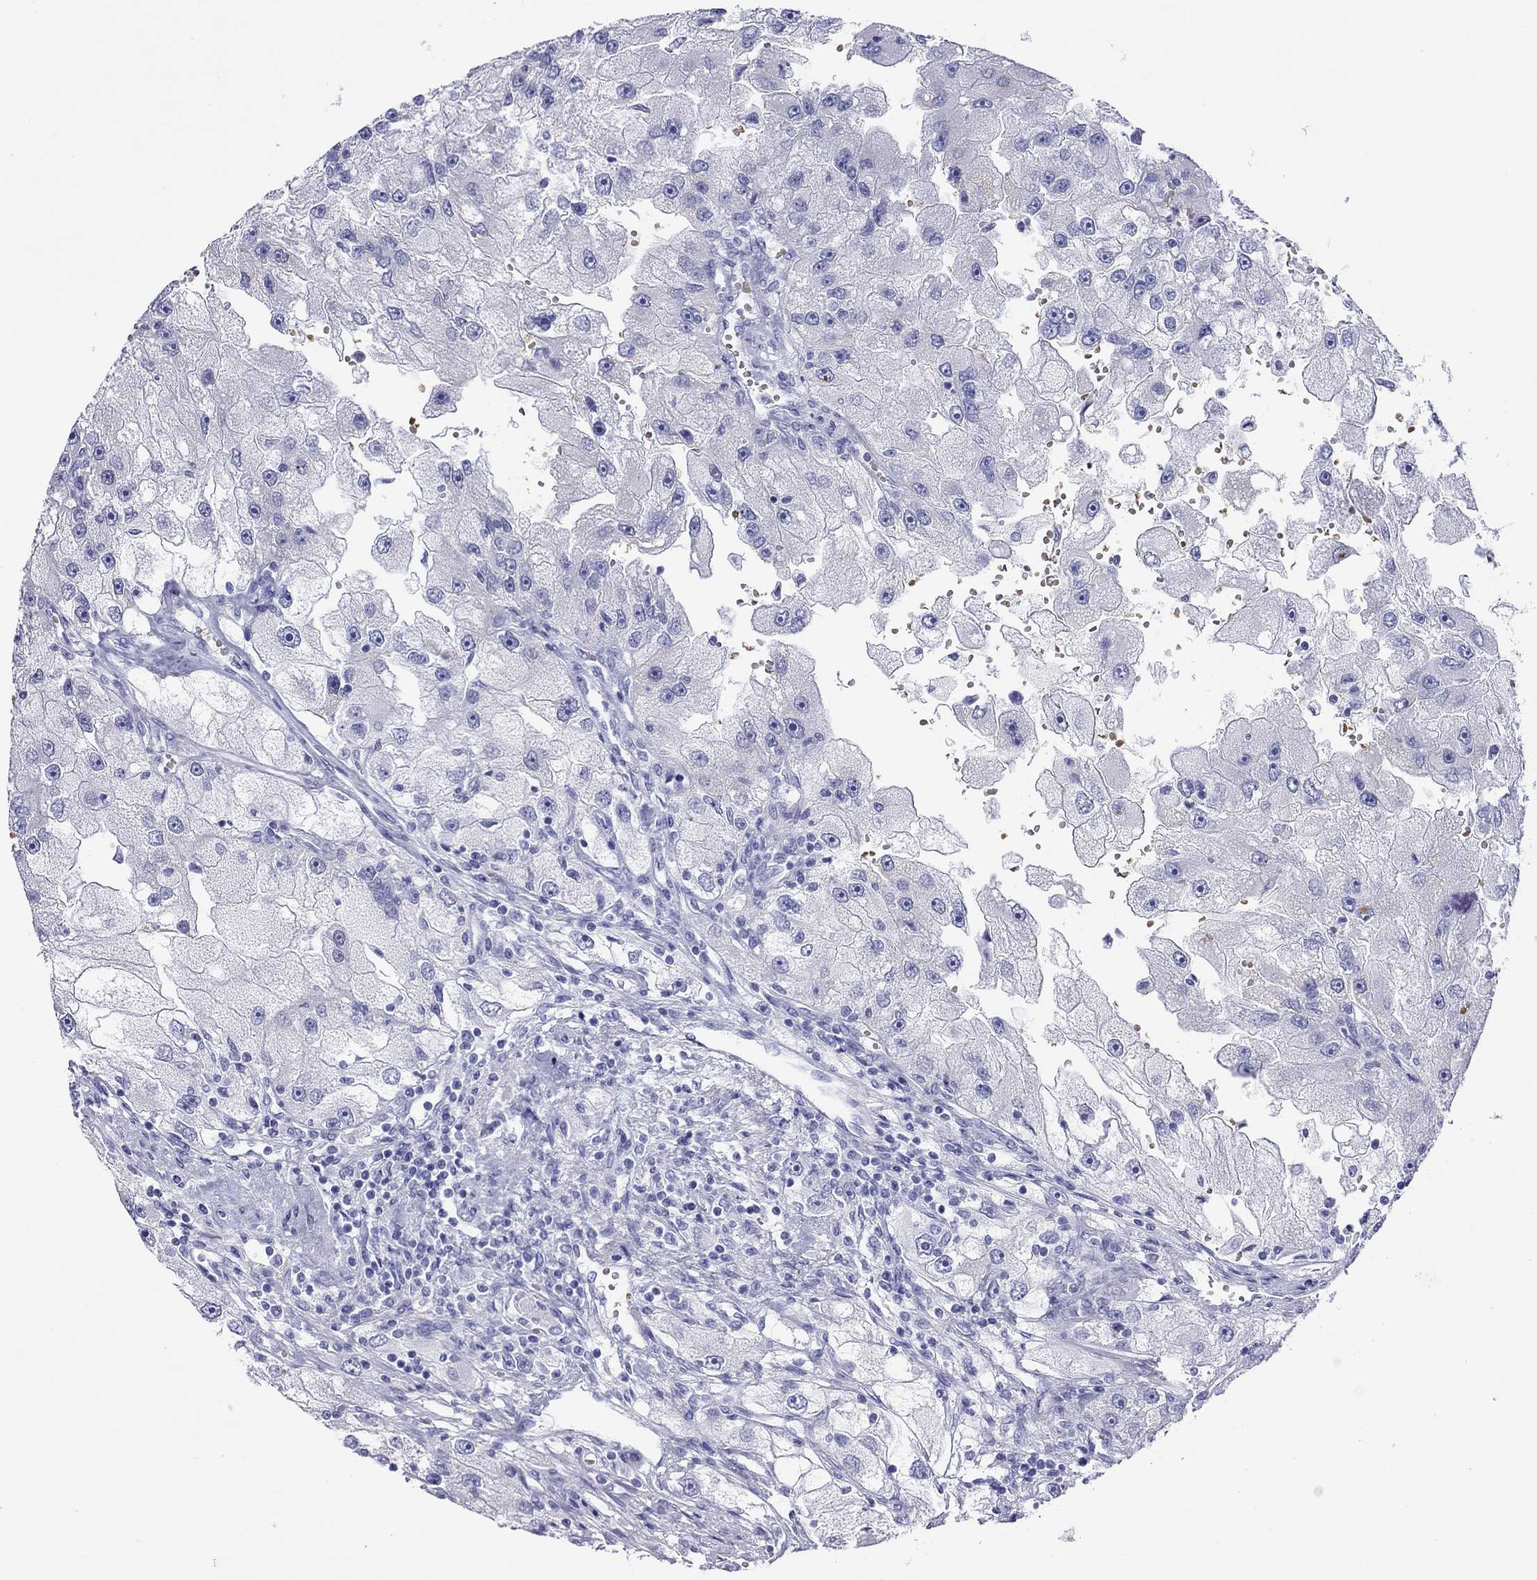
{"staining": {"intensity": "negative", "quantity": "none", "location": "none"}, "tissue": "renal cancer", "cell_type": "Tumor cells", "image_type": "cancer", "snomed": [{"axis": "morphology", "description": "Adenocarcinoma, NOS"}, {"axis": "topography", "description": "Kidney"}], "caption": "Adenocarcinoma (renal) was stained to show a protein in brown. There is no significant staining in tumor cells. The staining is performed using DAB brown chromogen with nuclei counter-stained in using hematoxylin.", "gene": "PTPRN", "patient": {"sex": "male", "age": 63}}